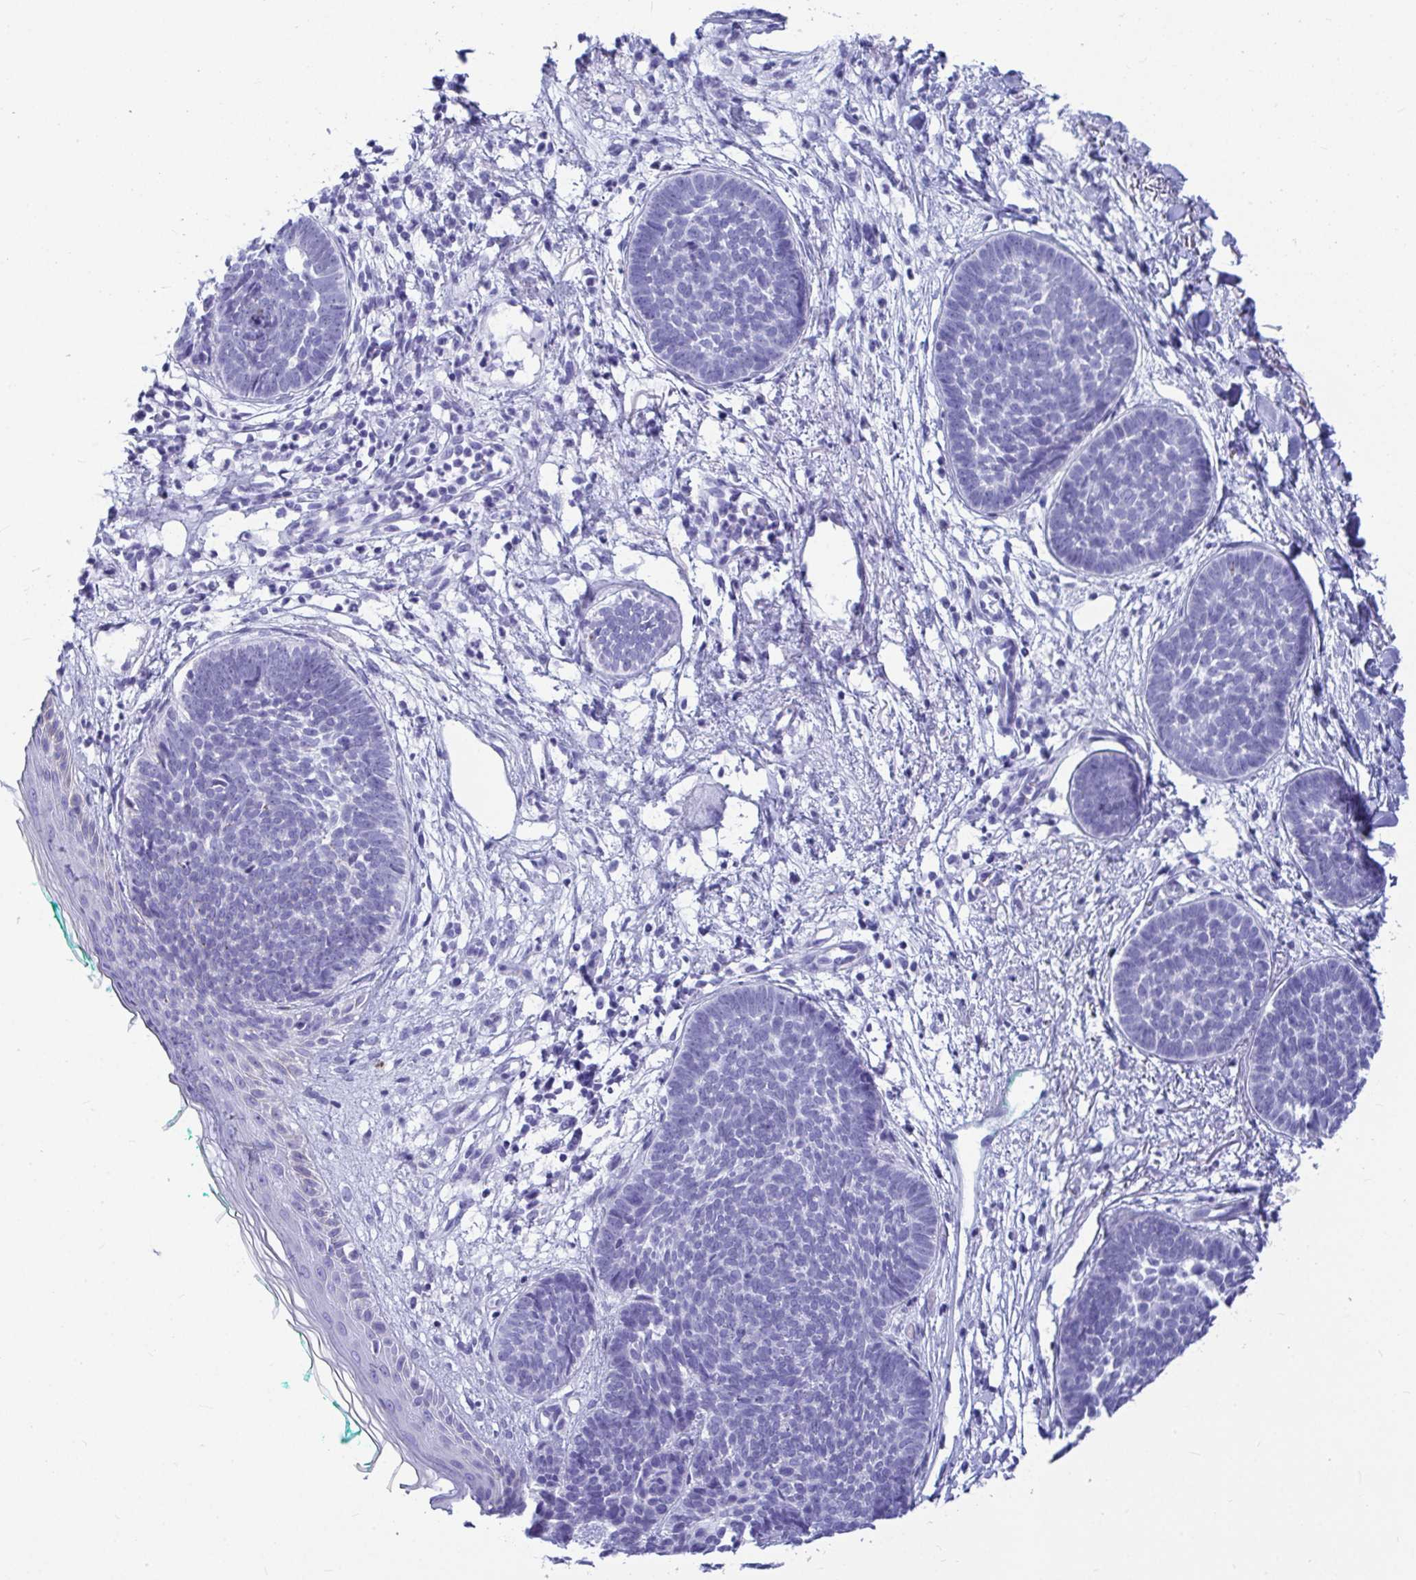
{"staining": {"intensity": "negative", "quantity": "none", "location": "none"}, "tissue": "skin cancer", "cell_type": "Tumor cells", "image_type": "cancer", "snomed": [{"axis": "morphology", "description": "Basal cell carcinoma"}, {"axis": "topography", "description": "Skin"}, {"axis": "topography", "description": "Skin of neck"}, {"axis": "topography", "description": "Skin of shoulder"}, {"axis": "topography", "description": "Skin of back"}], "caption": "Immunohistochemistry (IHC) histopathology image of neoplastic tissue: human skin cancer stained with DAB (3,3'-diaminobenzidine) exhibits no significant protein staining in tumor cells.", "gene": "OR5J2", "patient": {"sex": "male", "age": 80}}